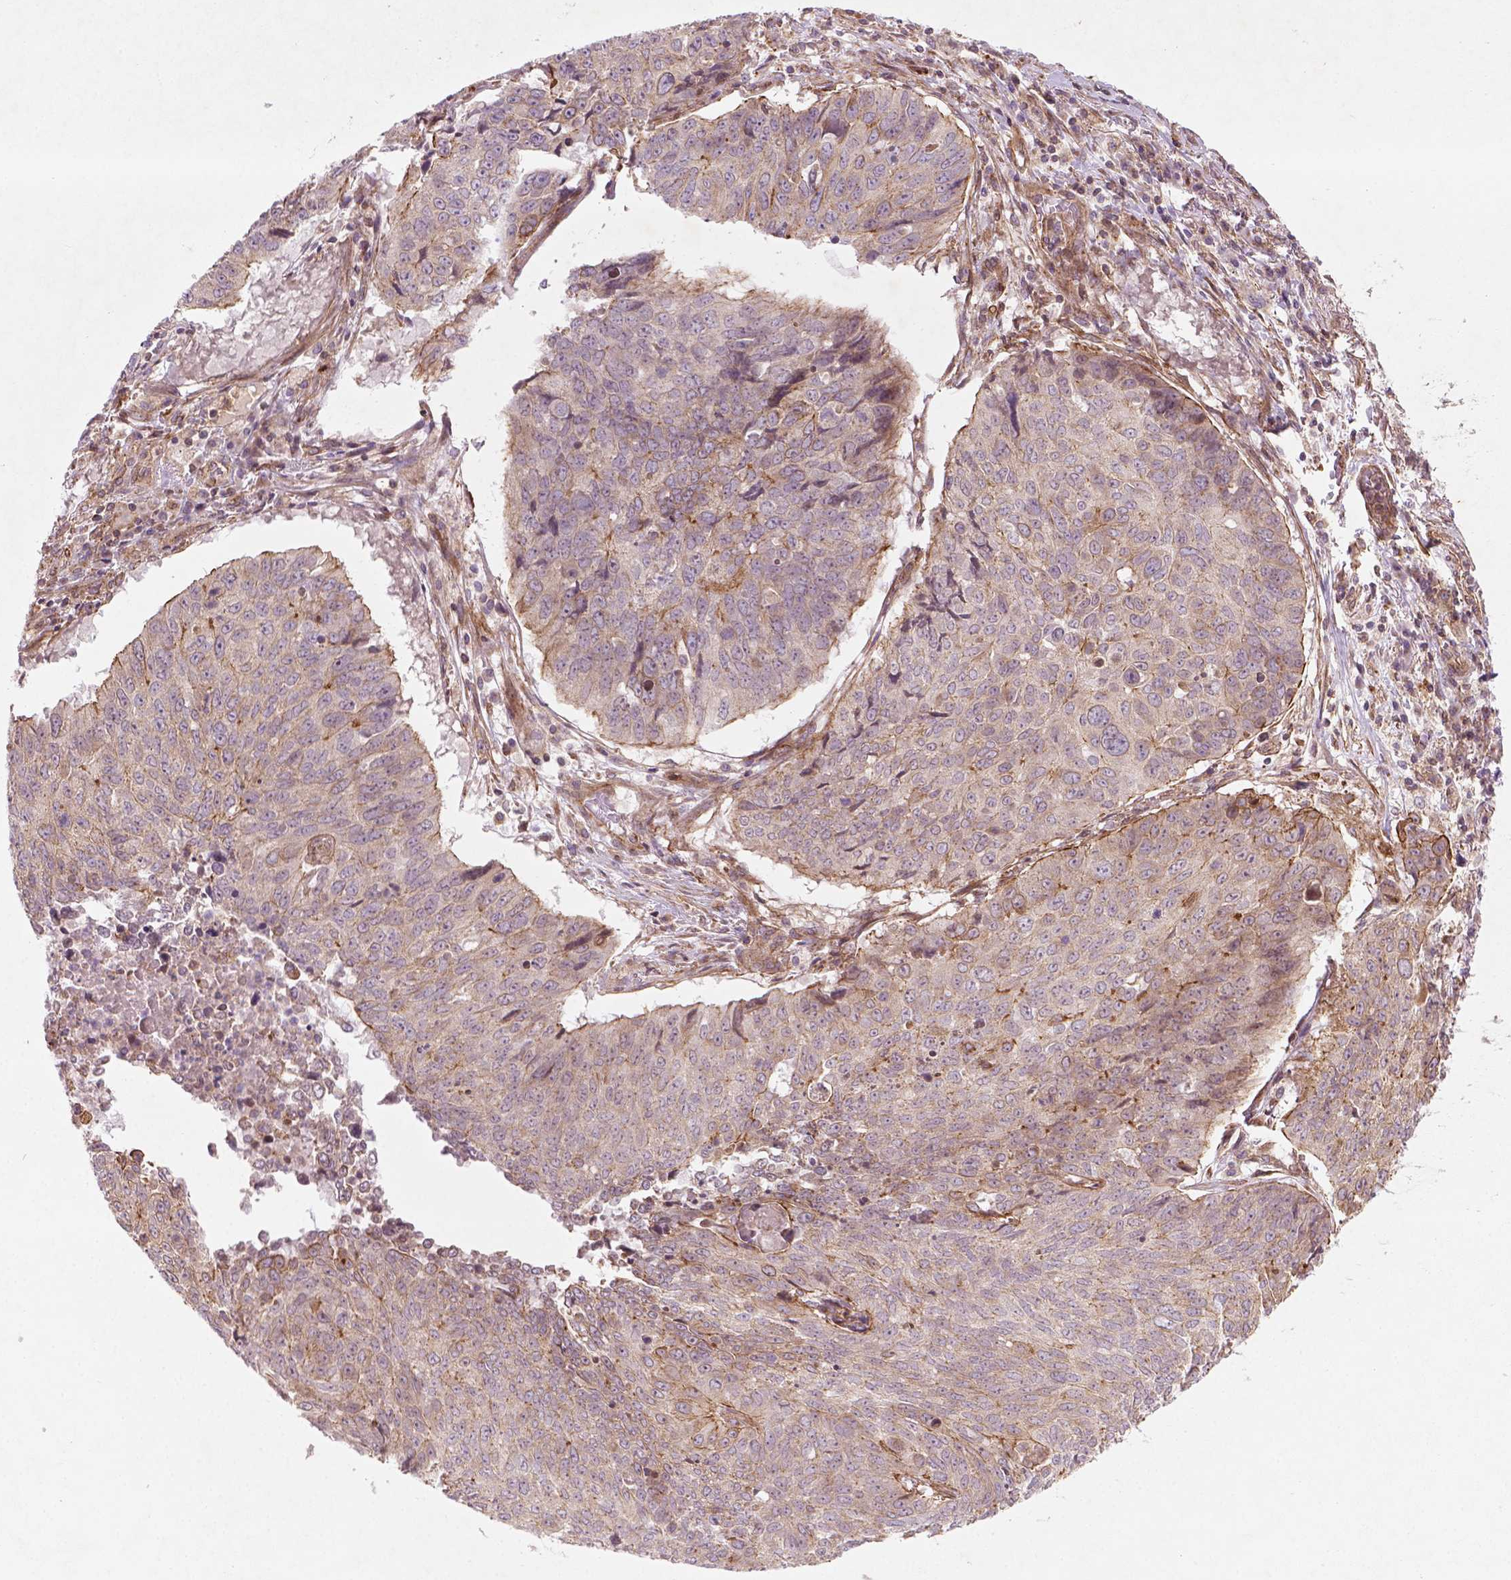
{"staining": {"intensity": "moderate", "quantity": "<25%", "location": "cytoplasmic/membranous"}, "tissue": "lung cancer", "cell_type": "Tumor cells", "image_type": "cancer", "snomed": [{"axis": "morphology", "description": "Normal tissue, NOS"}, {"axis": "morphology", "description": "Squamous cell carcinoma, NOS"}, {"axis": "topography", "description": "Bronchus"}, {"axis": "topography", "description": "Lung"}], "caption": "Immunohistochemistry (IHC) image of neoplastic tissue: squamous cell carcinoma (lung) stained using immunohistochemistry (IHC) shows low levels of moderate protein expression localized specifically in the cytoplasmic/membranous of tumor cells, appearing as a cytoplasmic/membranous brown color.", "gene": "TCHP", "patient": {"sex": "male", "age": 64}}